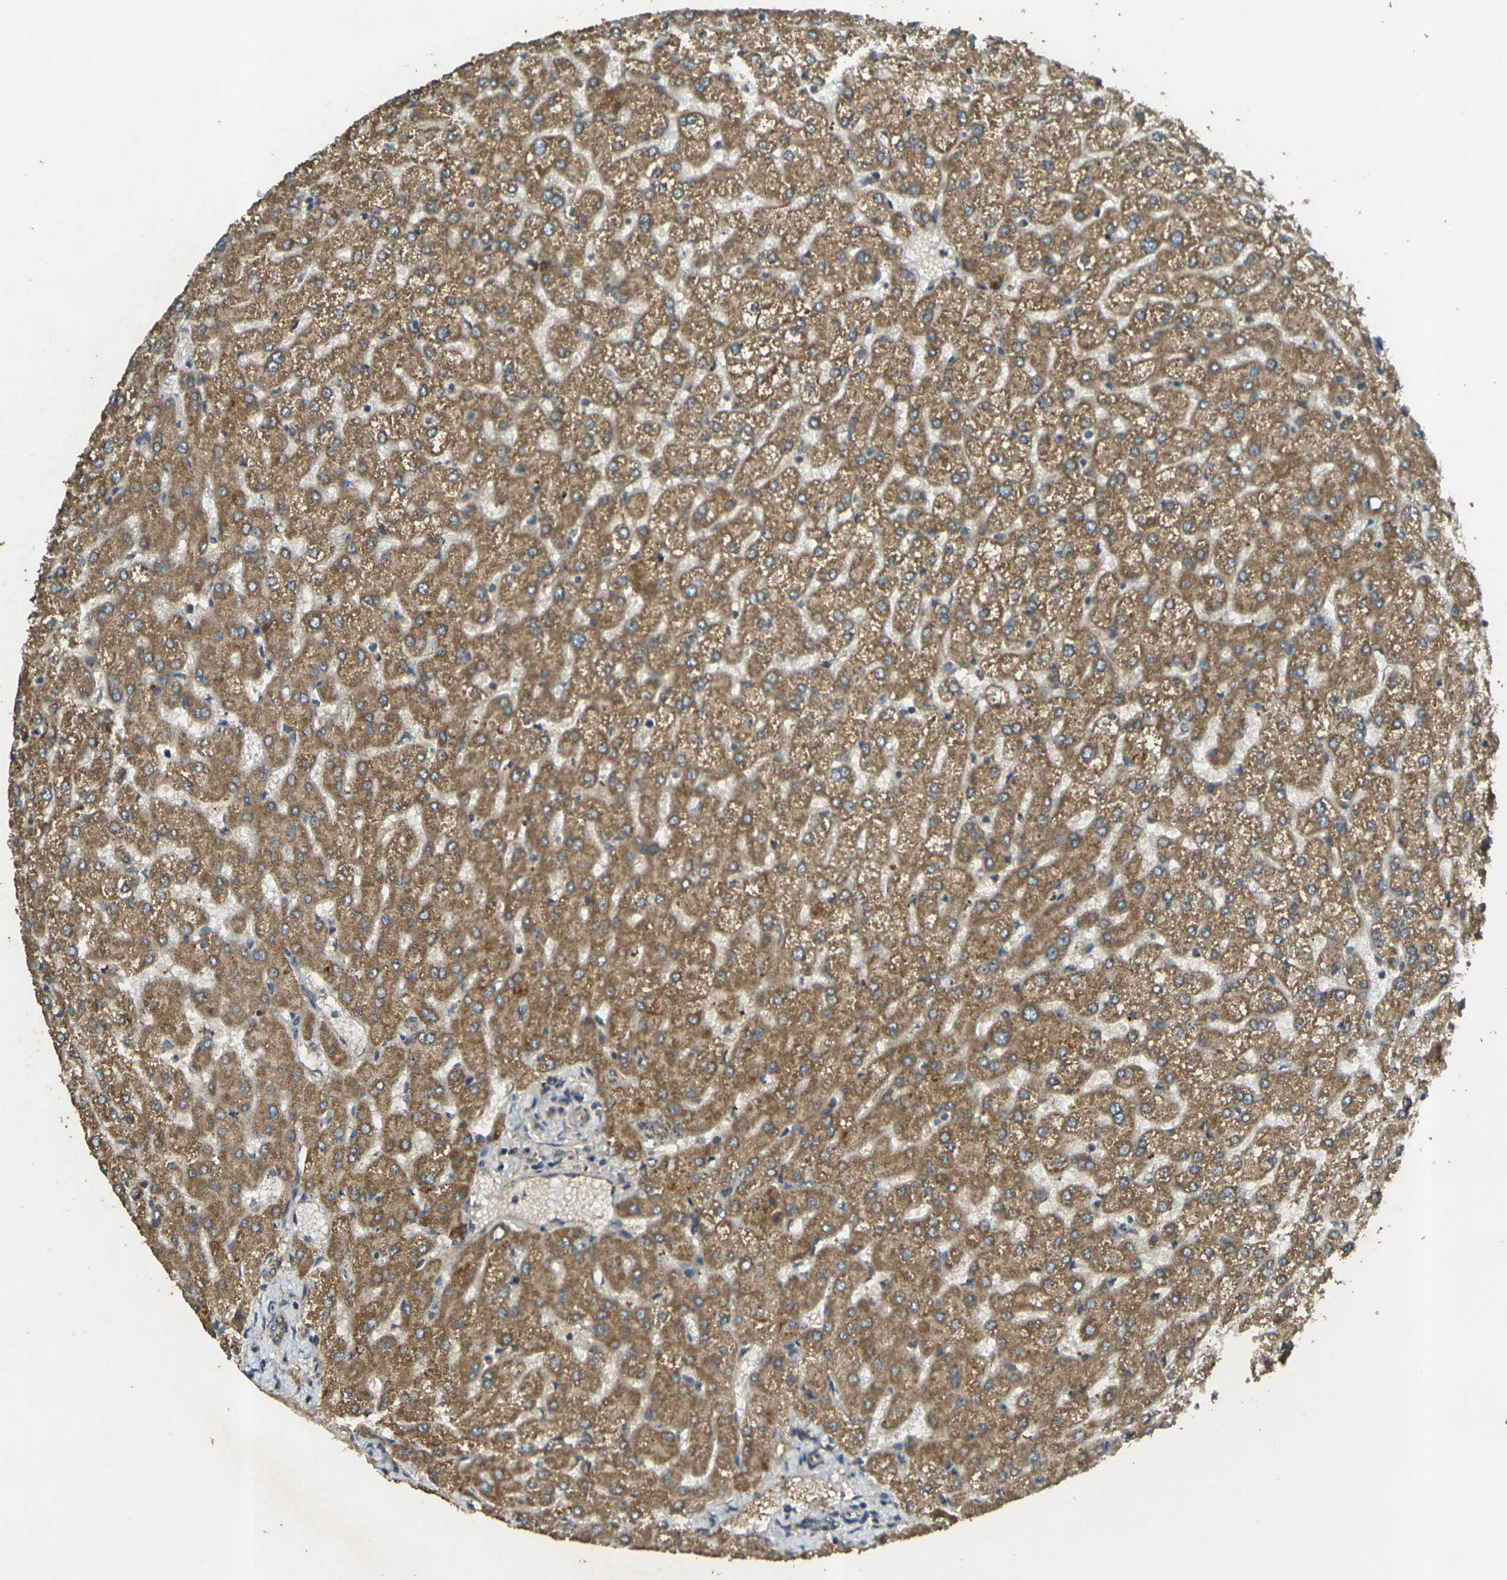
{"staining": {"intensity": "moderate", "quantity": ">75%", "location": "cytoplasmic/membranous"}, "tissue": "liver", "cell_type": "Cholangiocytes", "image_type": "normal", "snomed": [{"axis": "morphology", "description": "Normal tissue, NOS"}, {"axis": "topography", "description": "Liver"}], "caption": "Brown immunohistochemical staining in unremarkable liver reveals moderate cytoplasmic/membranous staining in approximately >75% of cholangiocytes. Using DAB (3,3'-diaminobenzidine) (brown) and hematoxylin (blue) stains, captured at high magnification using brightfield microscopy.", "gene": "IGF1R", "patient": {"sex": "female", "age": 32}}